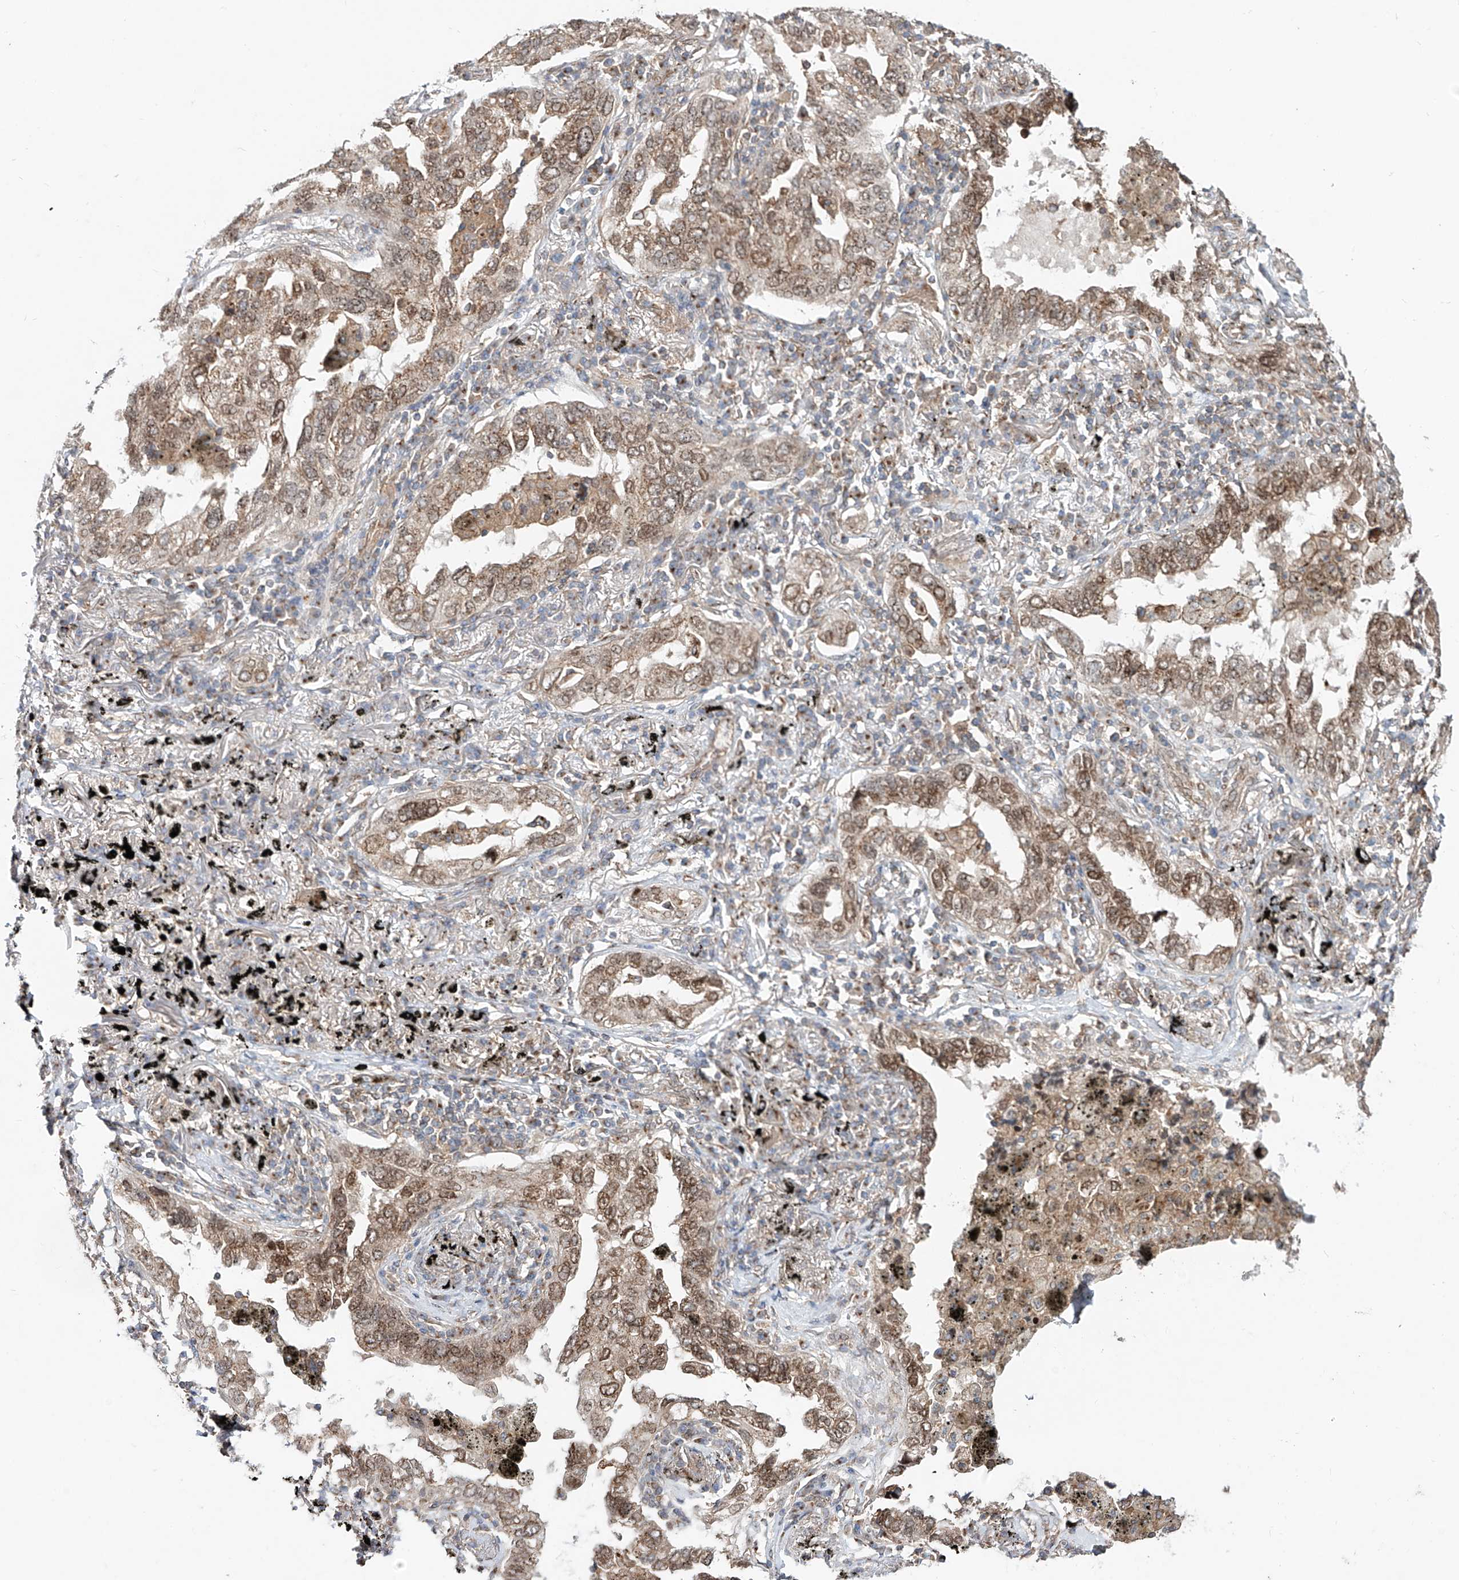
{"staining": {"intensity": "moderate", "quantity": ">75%", "location": "cytoplasmic/membranous,nuclear"}, "tissue": "lung cancer", "cell_type": "Tumor cells", "image_type": "cancer", "snomed": [{"axis": "morphology", "description": "Adenocarcinoma, NOS"}, {"axis": "topography", "description": "Lung"}], "caption": "High-magnification brightfield microscopy of adenocarcinoma (lung) stained with DAB (brown) and counterstained with hematoxylin (blue). tumor cells exhibit moderate cytoplasmic/membranous and nuclear expression is present in about>75% of cells. The protein of interest is stained brown, and the nuclei are stained in blue (DAB IHC with brightfield microscopy, high magnification).", "gene": "CUX1", "patient": {"sex": "male", "age": 65}}